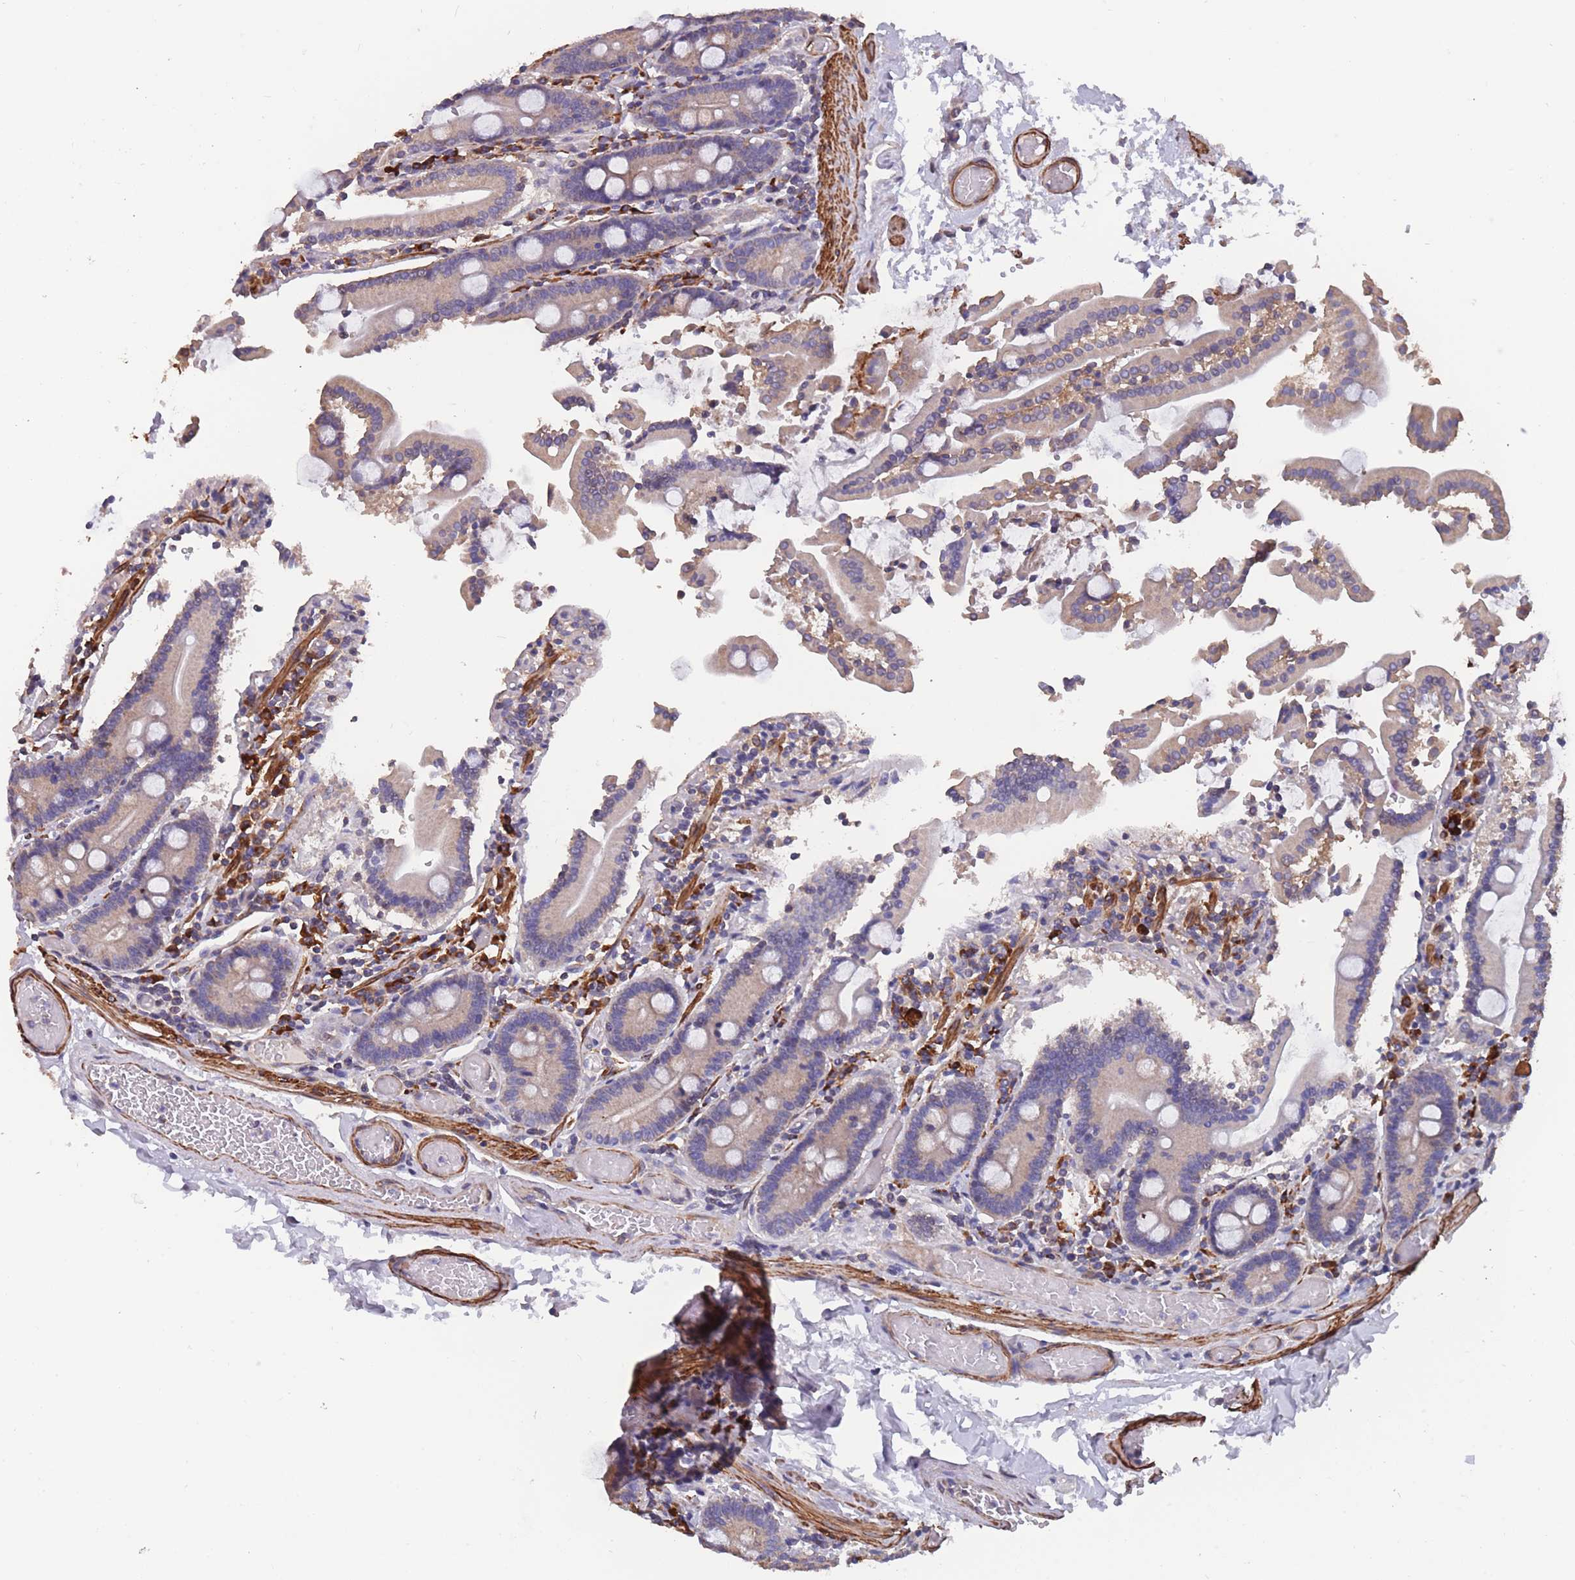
{"staining": {"intensity": "moderate", "quantity": "25%-75%", "location": "cytoplasmic/membranous"}, "tissue": "duodenum", "cell_type": "Glandular cells", "image_type": "normal", "snomed": [{"axis": "morphology", "description": "Normal tissue, NOS"}, {"axis": "topography", "description": "Duodenum"}], "caption": "A high-resolution photomicrograph shows immunohistochemistry staining of unremarkable duodenum, which displays moderate cytoplasmic/membranous positivity in approximately 25%-75% of glandular cells.", "gene": "TOMM40L", "patient": {"sex": "male", "age": 55}}